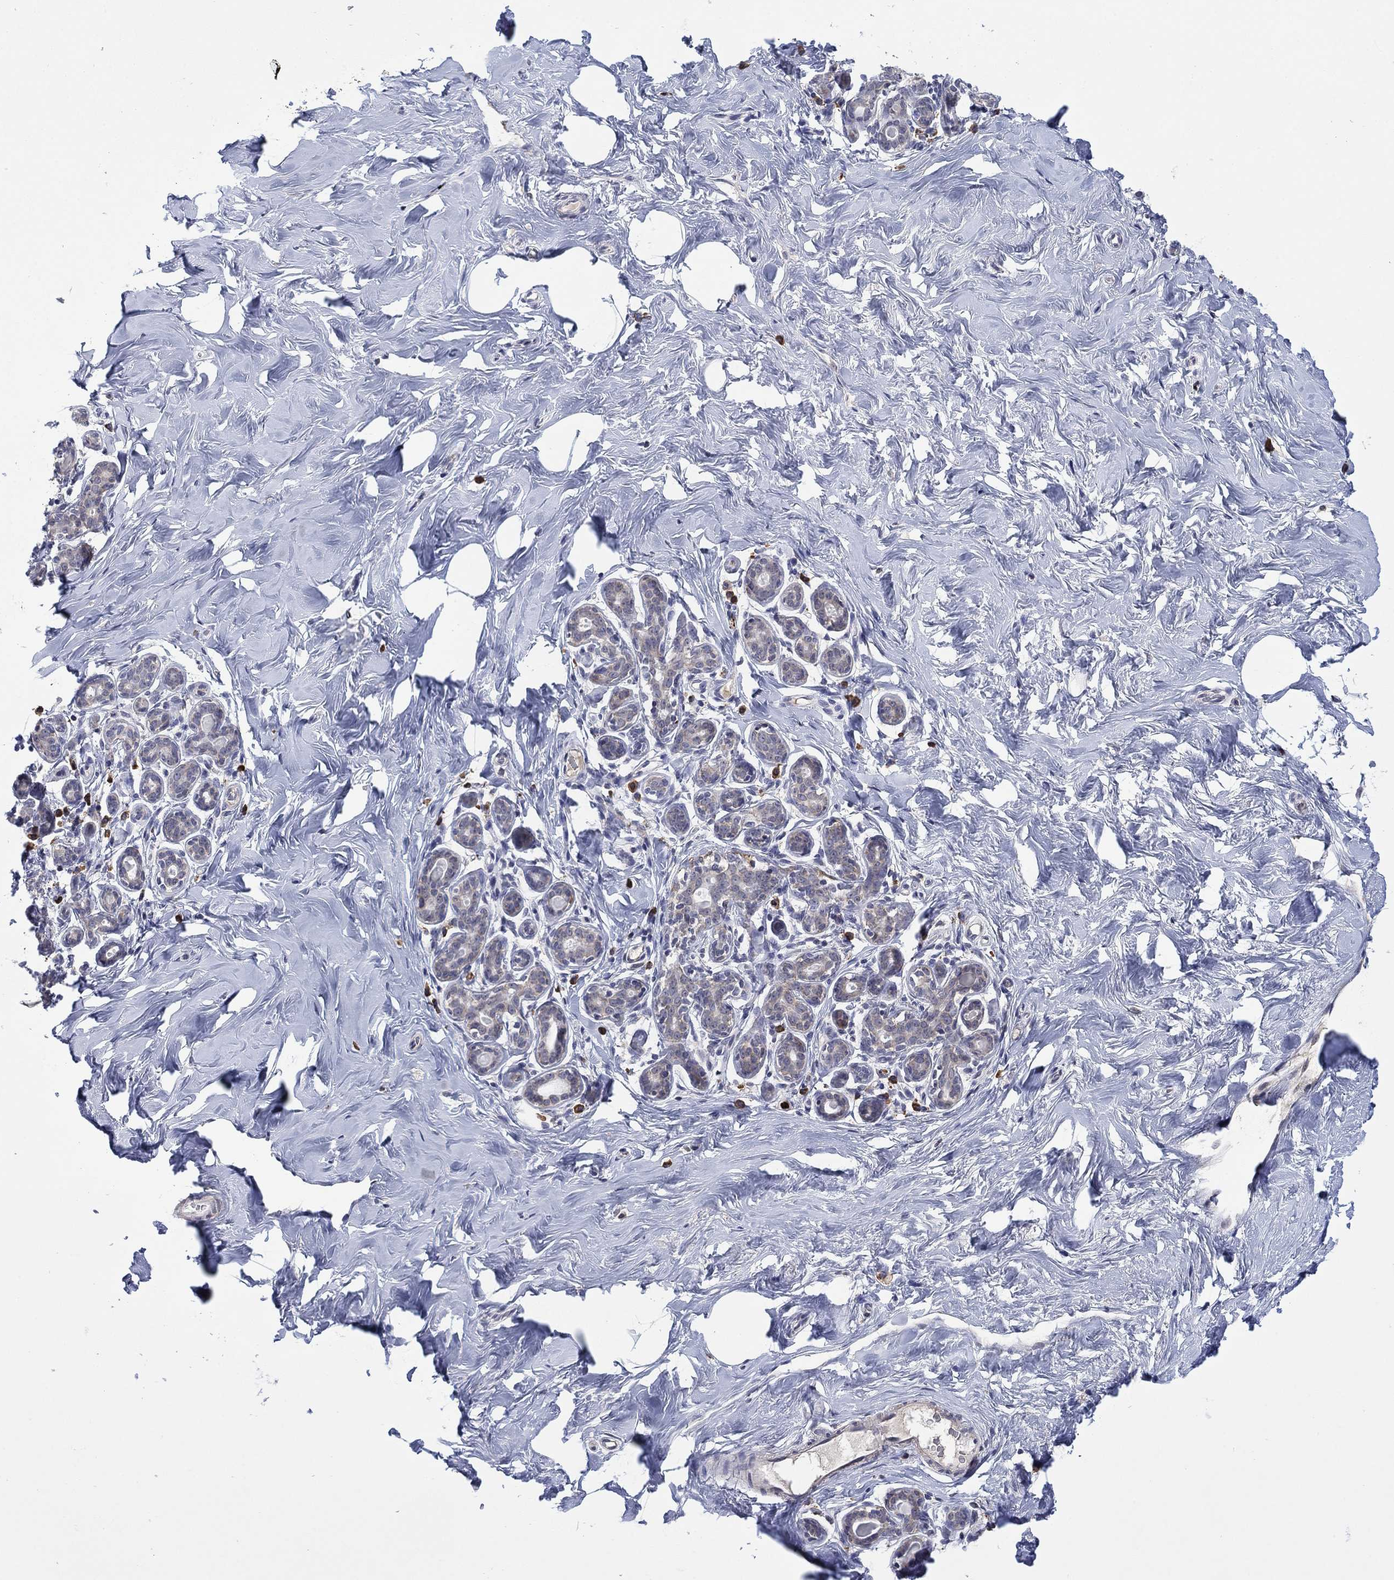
{"staining": {"intensity": "negative", "quantity": "none", "location": "none"}, "tissue": "breast", "cell_type": "Adipocytes", "image_type": "normal", "snomed": [{"axis": "morphology", "description": "Normal tissue, NOS"}, {"axis": "topography", "description": "Skin"}, {"axis": "topography", "description": "Breast"}], "caption": "DAB (3,3'-diaminobenzidine) immunohistochemical staining of unremarkable breast exhibits no significant expression in adipocytes. (DAB (3,3'-diaminobenzidine) IHC with hematoxylin counter stain).", "gene": "MTRFR", "patient": {"sex": "female", "age": 43}}